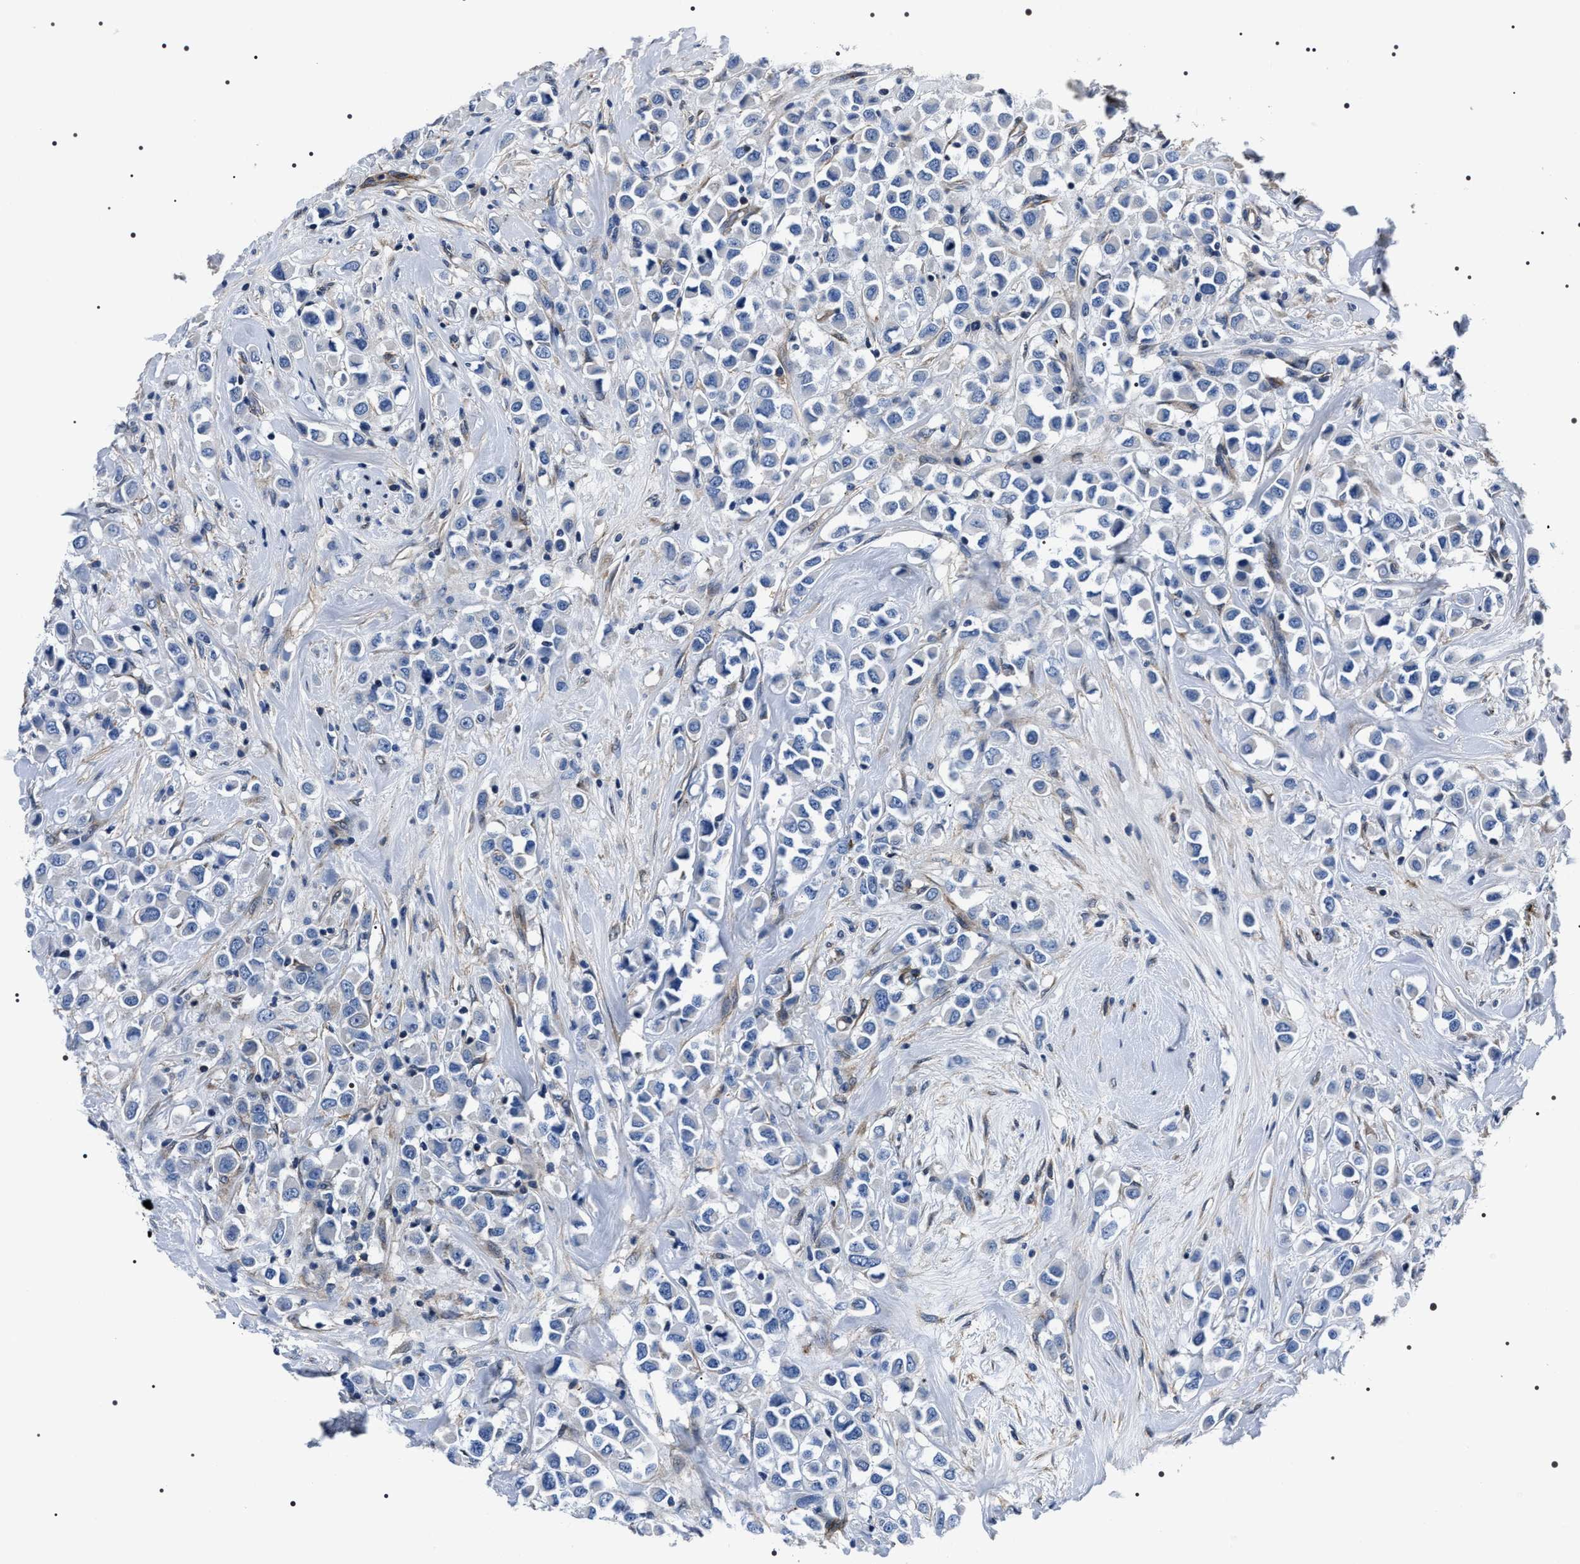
{"staining": {"intensity": "negative", "quantity": "none", "location": "none"}, "tissue": "breast cancer", "cell_type": "Tumor cells", "image_type": "cancer", "snomed": [{"axis": "morphology", "description": "Duct carcinoma"}, {"axis": "topography", "description": "Breast"}], "caption": "The immunohistochemistry (IHC) micrograph has no significant staining in tumor cells of breast infiltrating ductal carcinoma tissue.", "gene": "BAG2", "patient": {"sex": "female", "age": 61}}